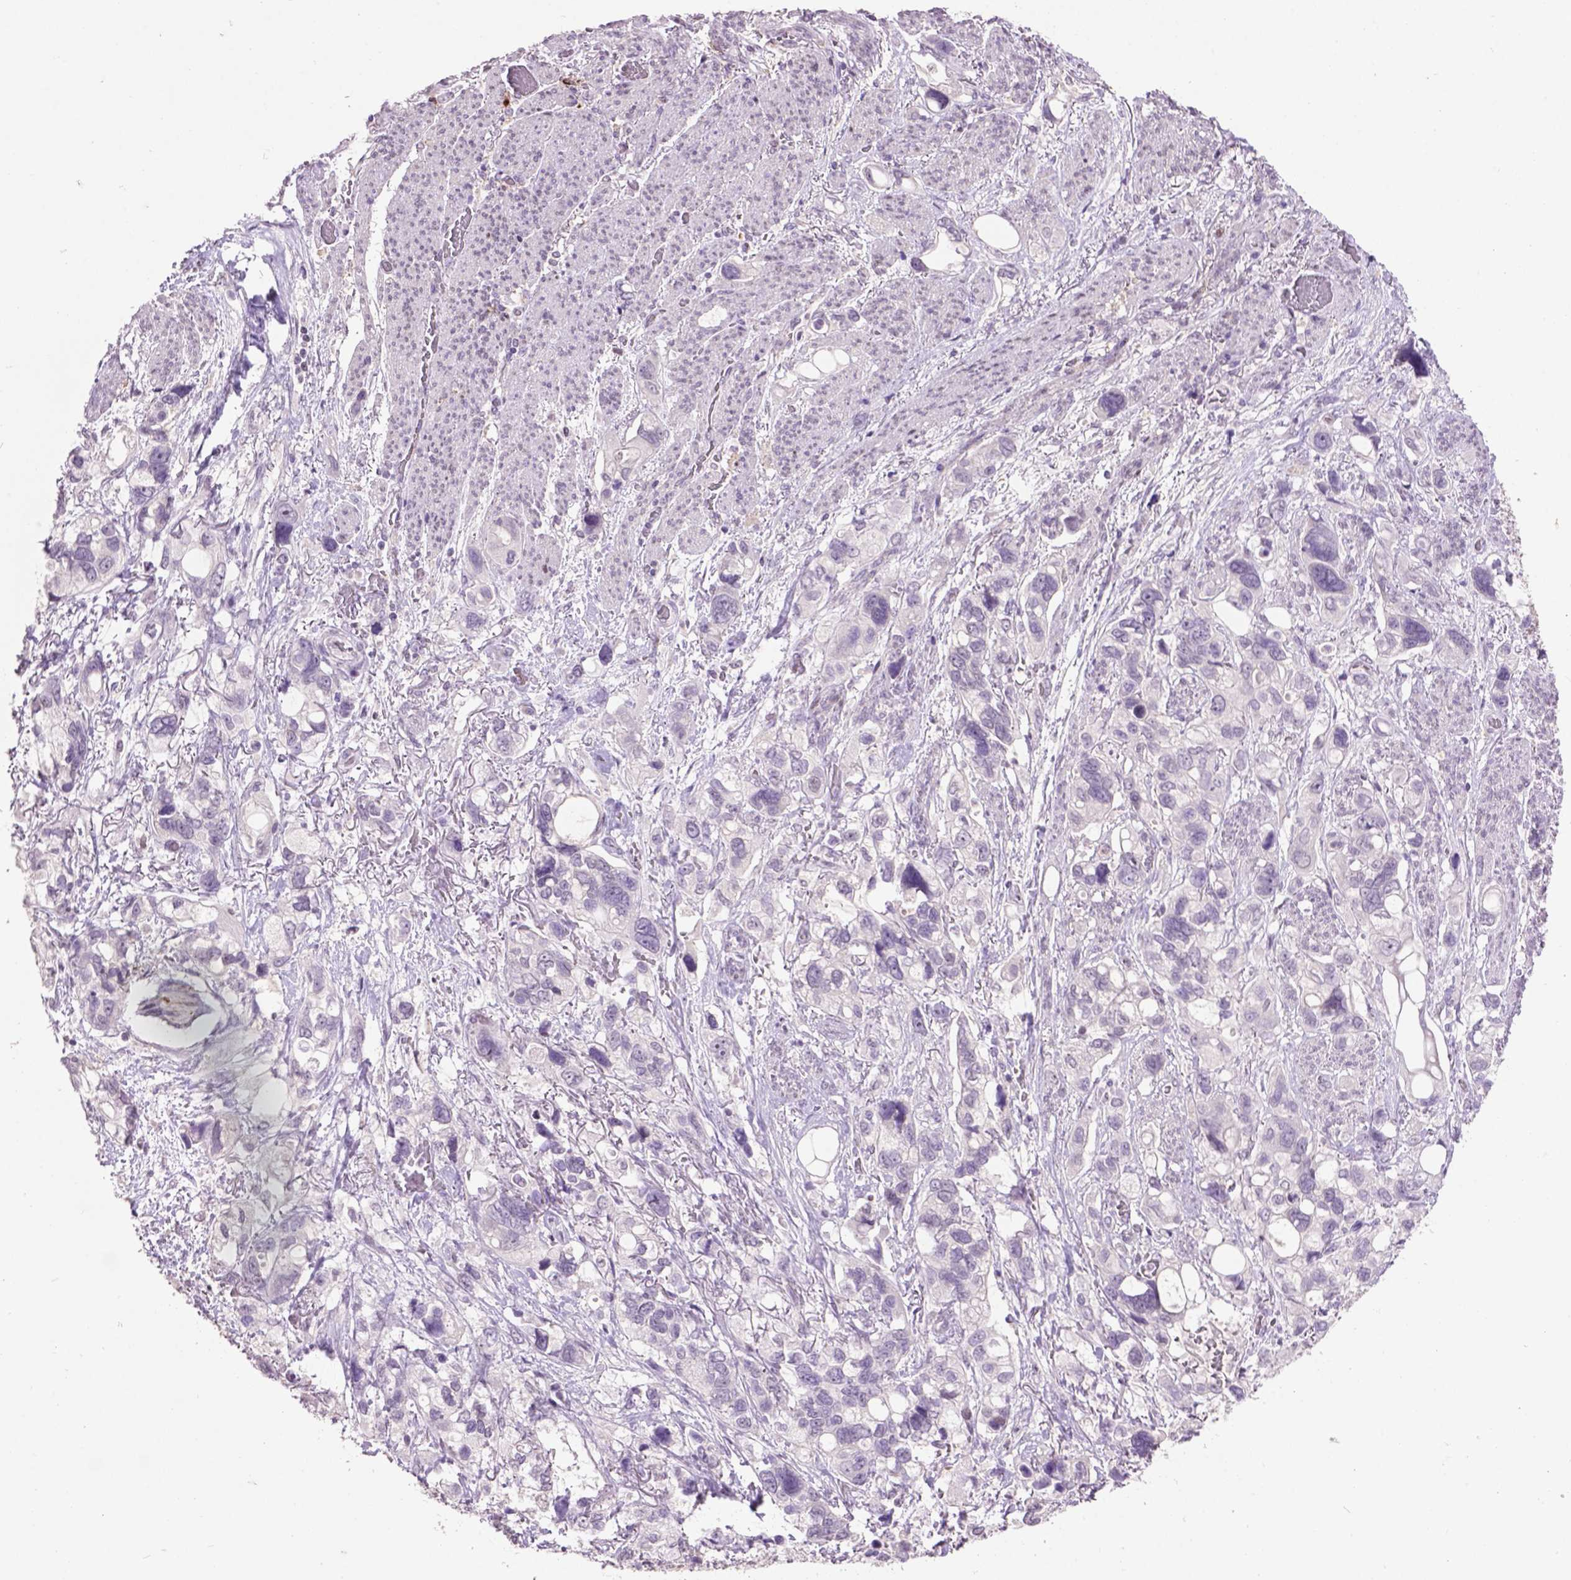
{"staining": {"intensity": "negative", "quantity": "none", "location": "none"}, "tissue": "stomach cancer", "cell_type": "Tumor cells", "image_type": "cancer", "snomed": [{"axis": "morphology", "description": "Adenocarcinoma, NOS"}, {"axis": "topography", "description": "Stomach, upper"}], "caption": "Tumor cells show no significant positivity in stomach cancer. The staining is performed using DAB brown chromogen with nuclei counter-stained in using hematoxylin.", "gene": "TH", "patient": {"sex": "female", "age": 81}}